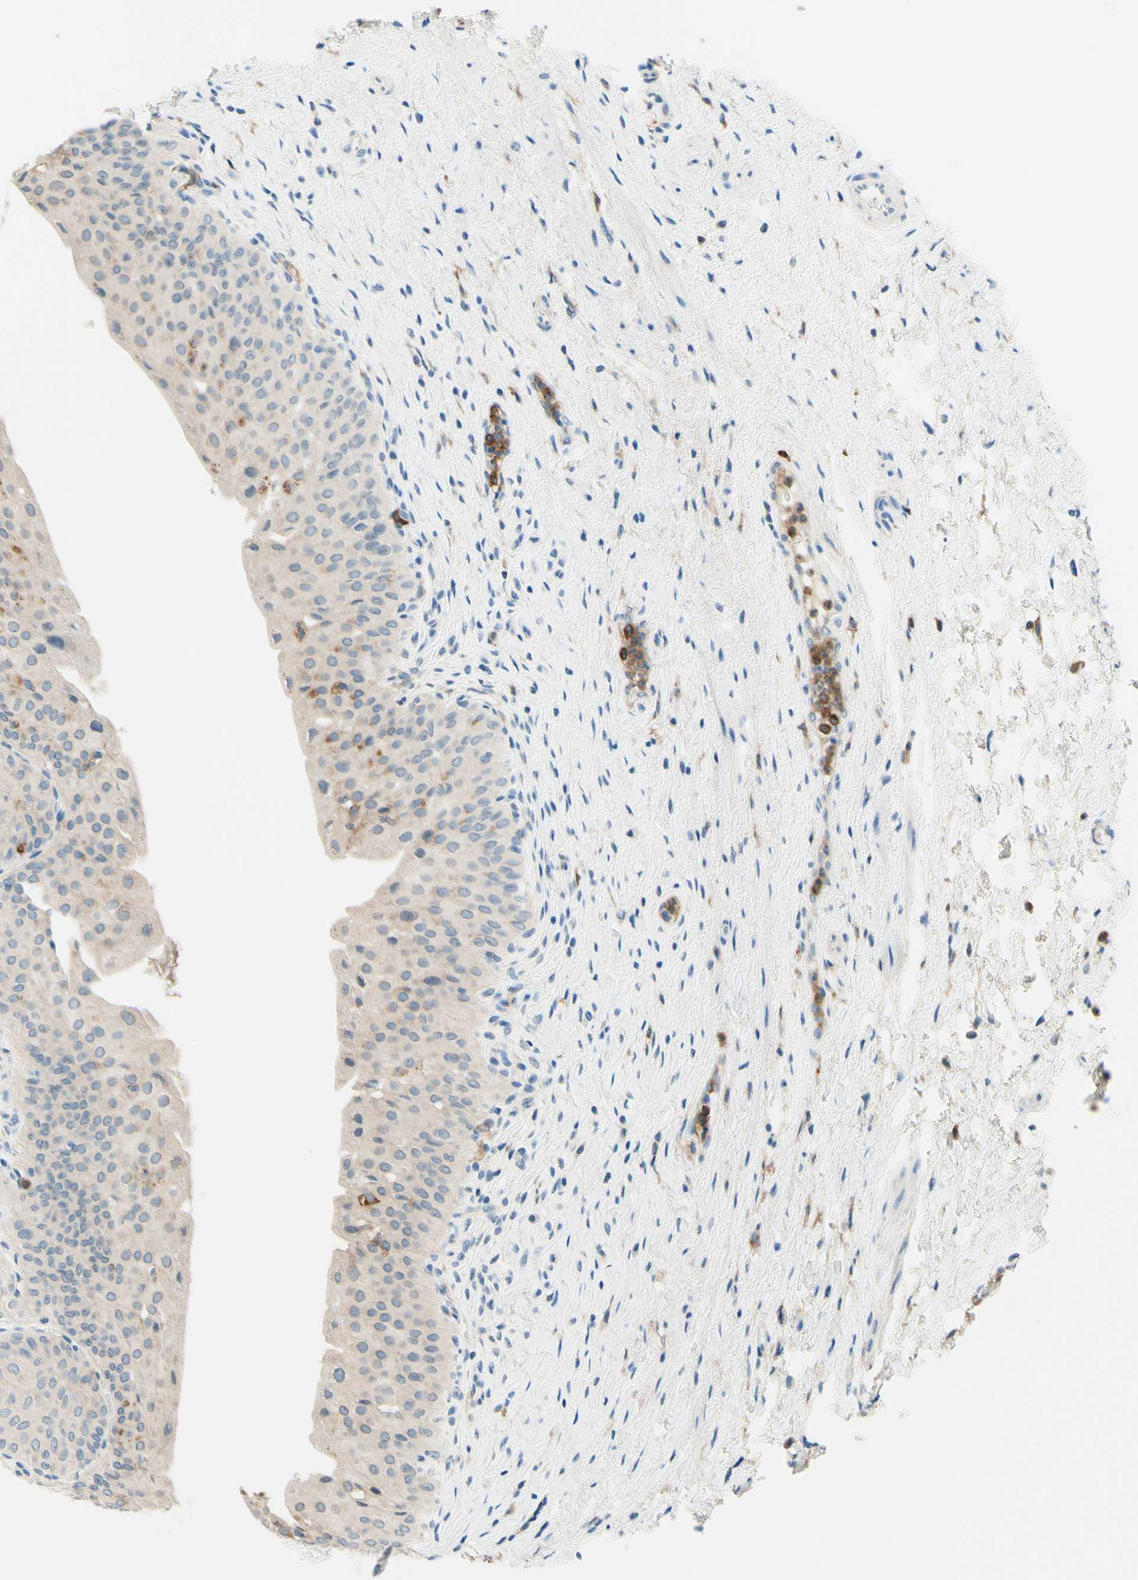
{"staining": {"intensity": "weak", "quantity": "25%-75%", "location": "cytoplasmic/membranous"}, "tissue": "urinary bladder", "cell_type": "Urothelial cells", "image_type": "normal", "snomed": [{"axis": "morphology", "description": "Normal tissue, NOS"}, {"axis": "morphology", "description": "Urothelial carcinoma, High grade"}, {"axis": "topography", "description": "Urinary bladder"}], "caption": "A low amount of weak cytoplasmic/membranous staining is seen in approximately 25%-75% of urothelial cells in benign urinary bladder.", "gene": "SIGLEC9", "patient": {"sex": "male", "age": 46}}